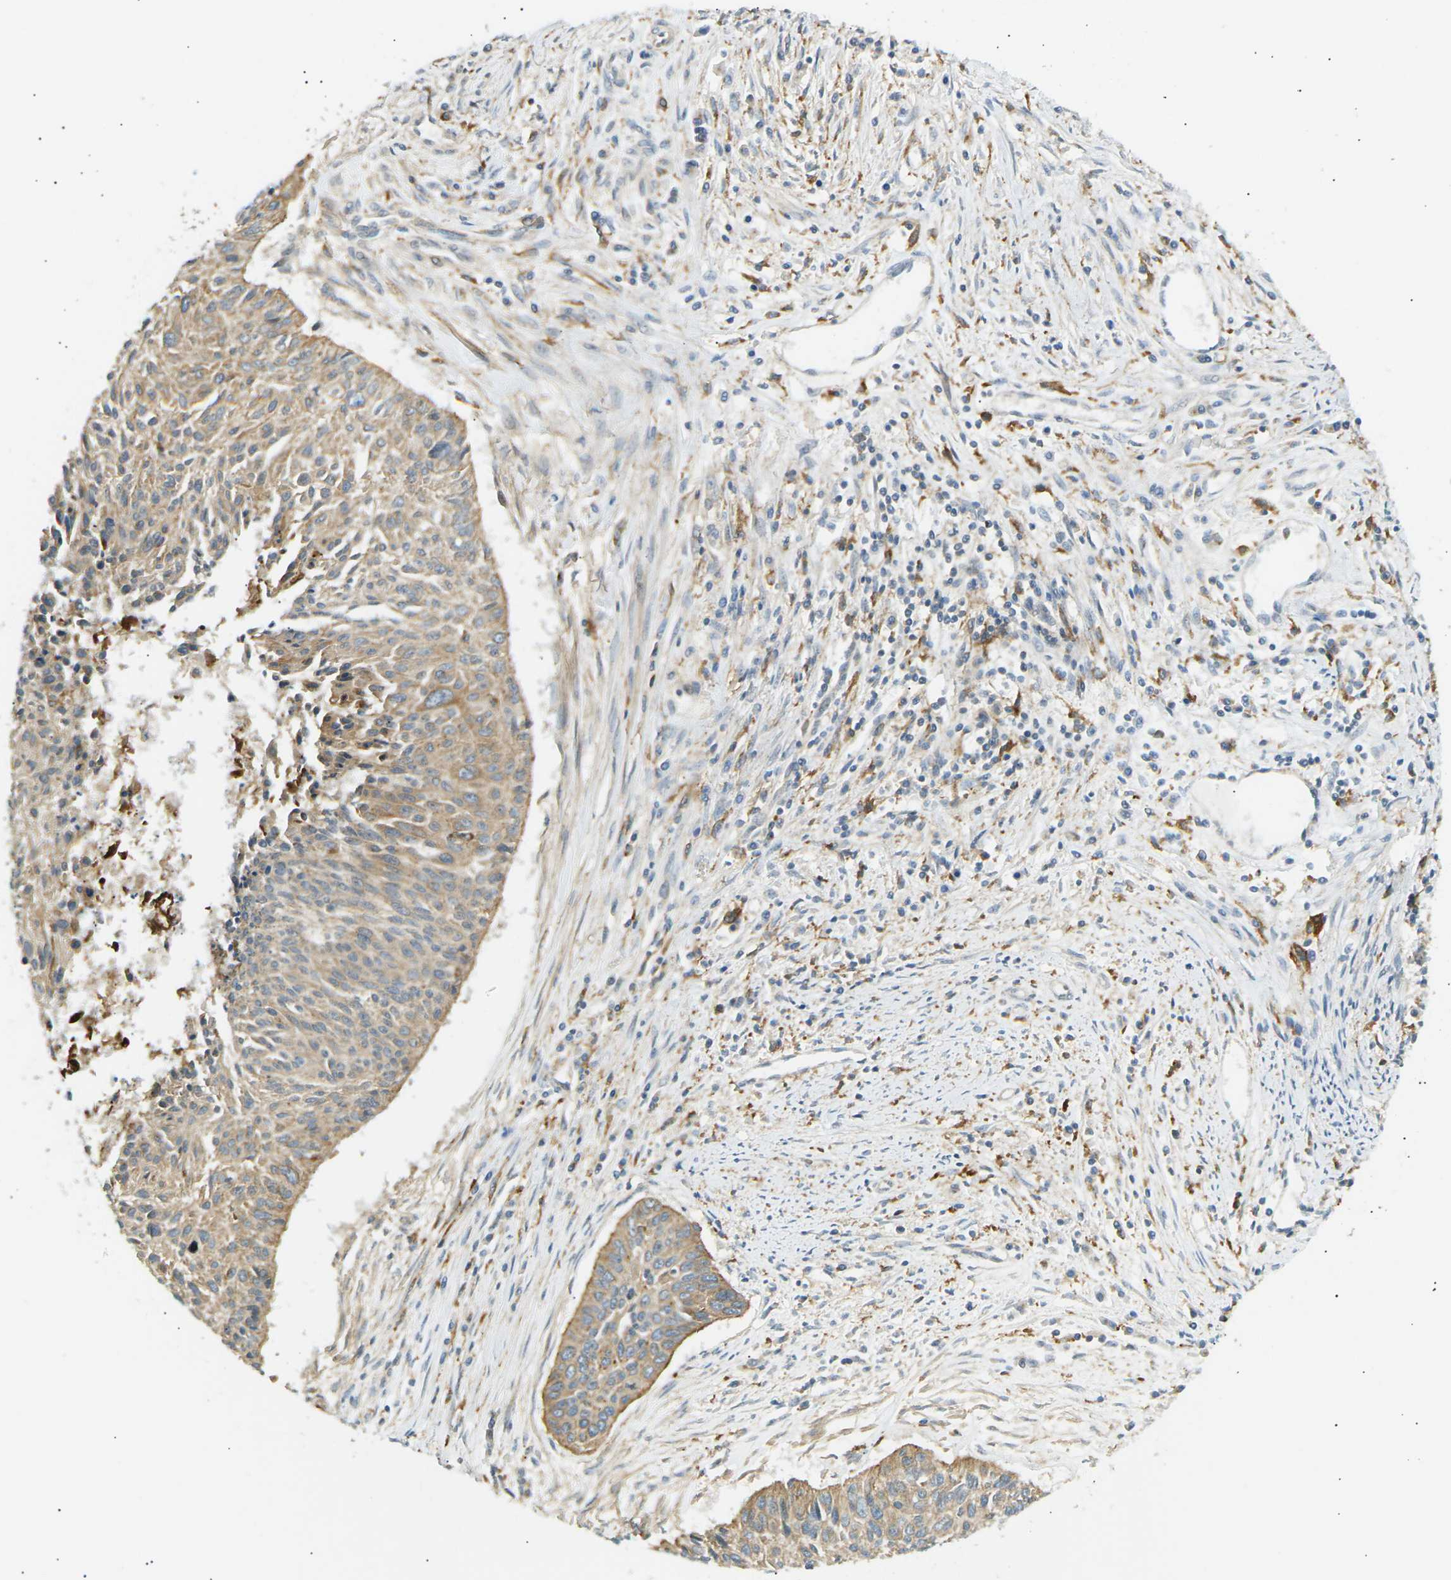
{"staining": {"intensity": "moderate", "quantity": ">75%", "location": "cytoplasmic/membranous"}, "tissue": "cervical cancer", "cell_type": "Tumor cells", "image_type": "cancer", "snomed": [{"axis": "morphology", "description": "Squamous cell carcinoma, NOS"}, {"axis": "topography", "description": "Cervix"}], "caption": "Squamous cell carcinoma (cervical) stained for a protein (brown) demonstrates moderate cytoplasmic/membranous positive staining in about >75% of tumor cells.", "gene": "CDK17", "patient": {"sex": "female", "age": 55}}